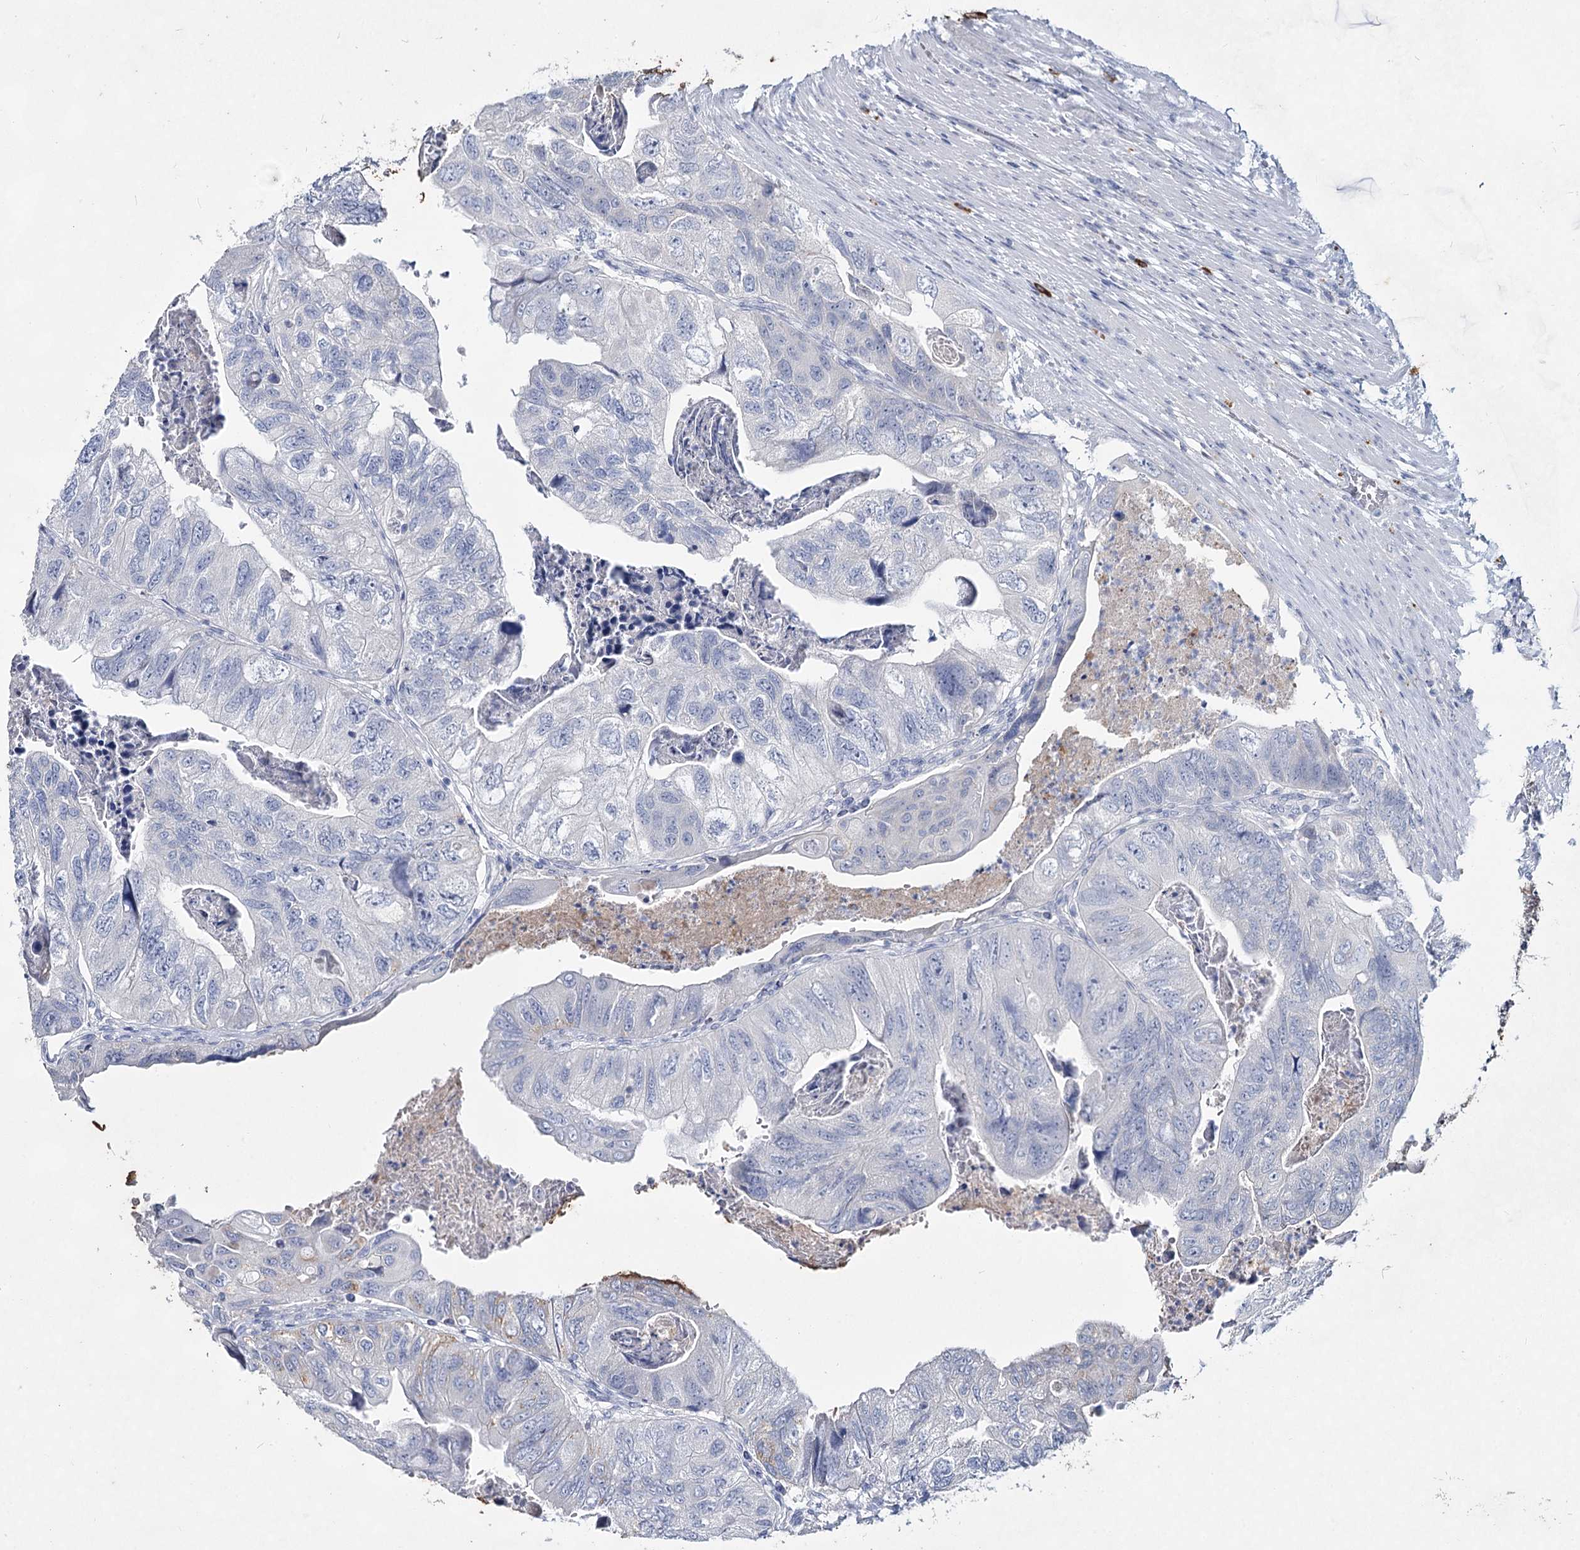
{"staining": {"intensity": "negative", "quantity": "none", "location": "none"}, "tissue": "colorectal cancer", "cell_type": "Tumor cells", "image_type": "cancer", "snomed": [{"axis": "morphology", "description": "Adenocarcinoma, NOS"}, {"axis": "topography", "description": "Rectum"}], "caption": "Micrograph shows no protein positivity in tumor cells of colorectal cancer tissue.", "gene": "CCDC73", "patient": {"sex": "male", "age": 63}}